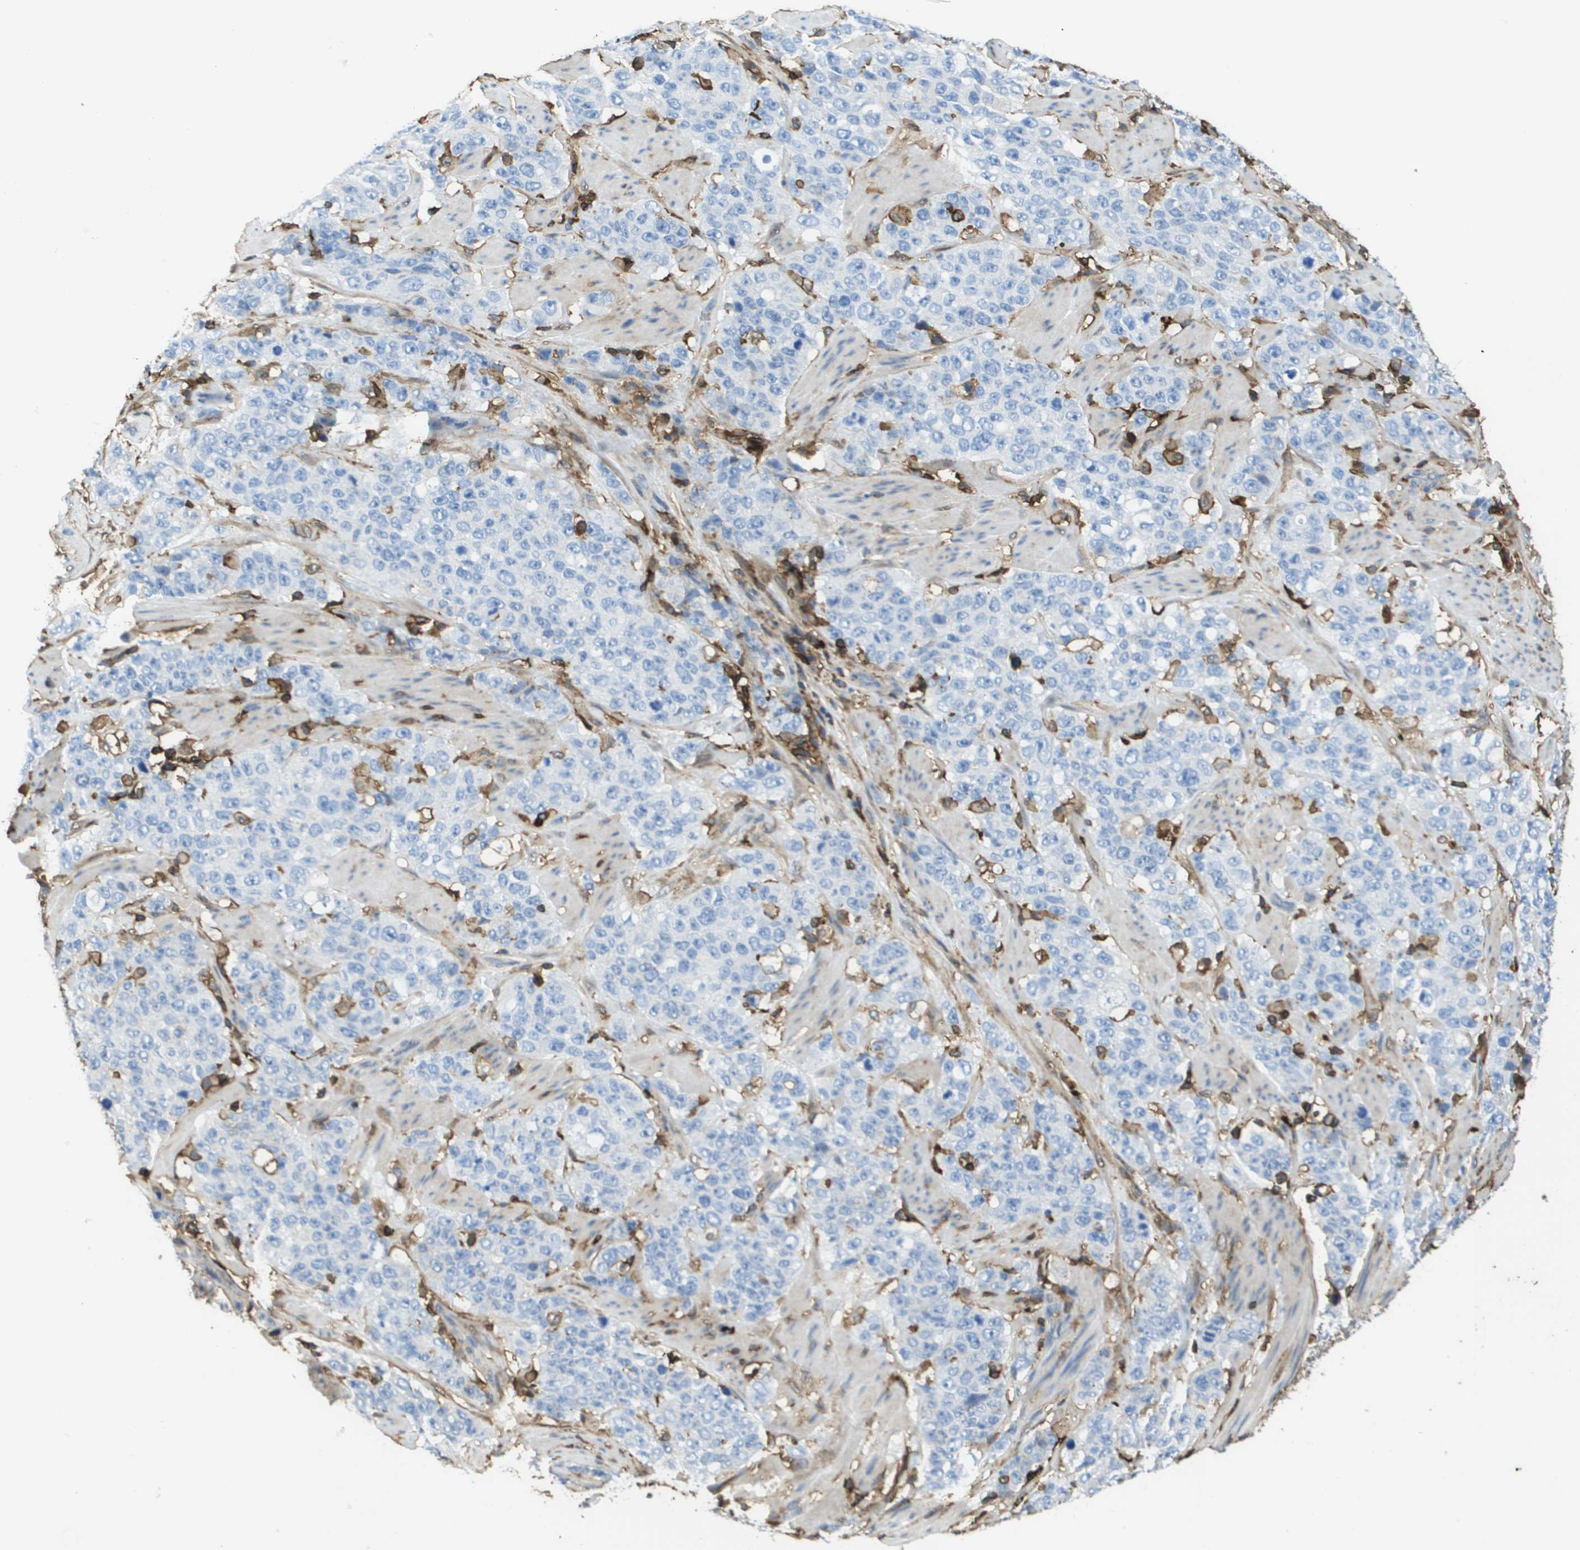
{"staining": {"intensity": "negative", "quantity": "none", "location": "none"}, "tissue": "stomach cancer", "cell_type": "Tumor cells", "image_type": "cancer", "snomed": [{"axis": "morphology", "description": "Adenocarcinoma, NOS"}, {"axis": "topography", "description": "Stomach"}], "caption": "Histopathology image shows no protein positivity in tumor cells of stomach cancer (adenocarcinoma) tissue.", "gene": "PASK", "patient": {"sex": "male", "age": 48}}